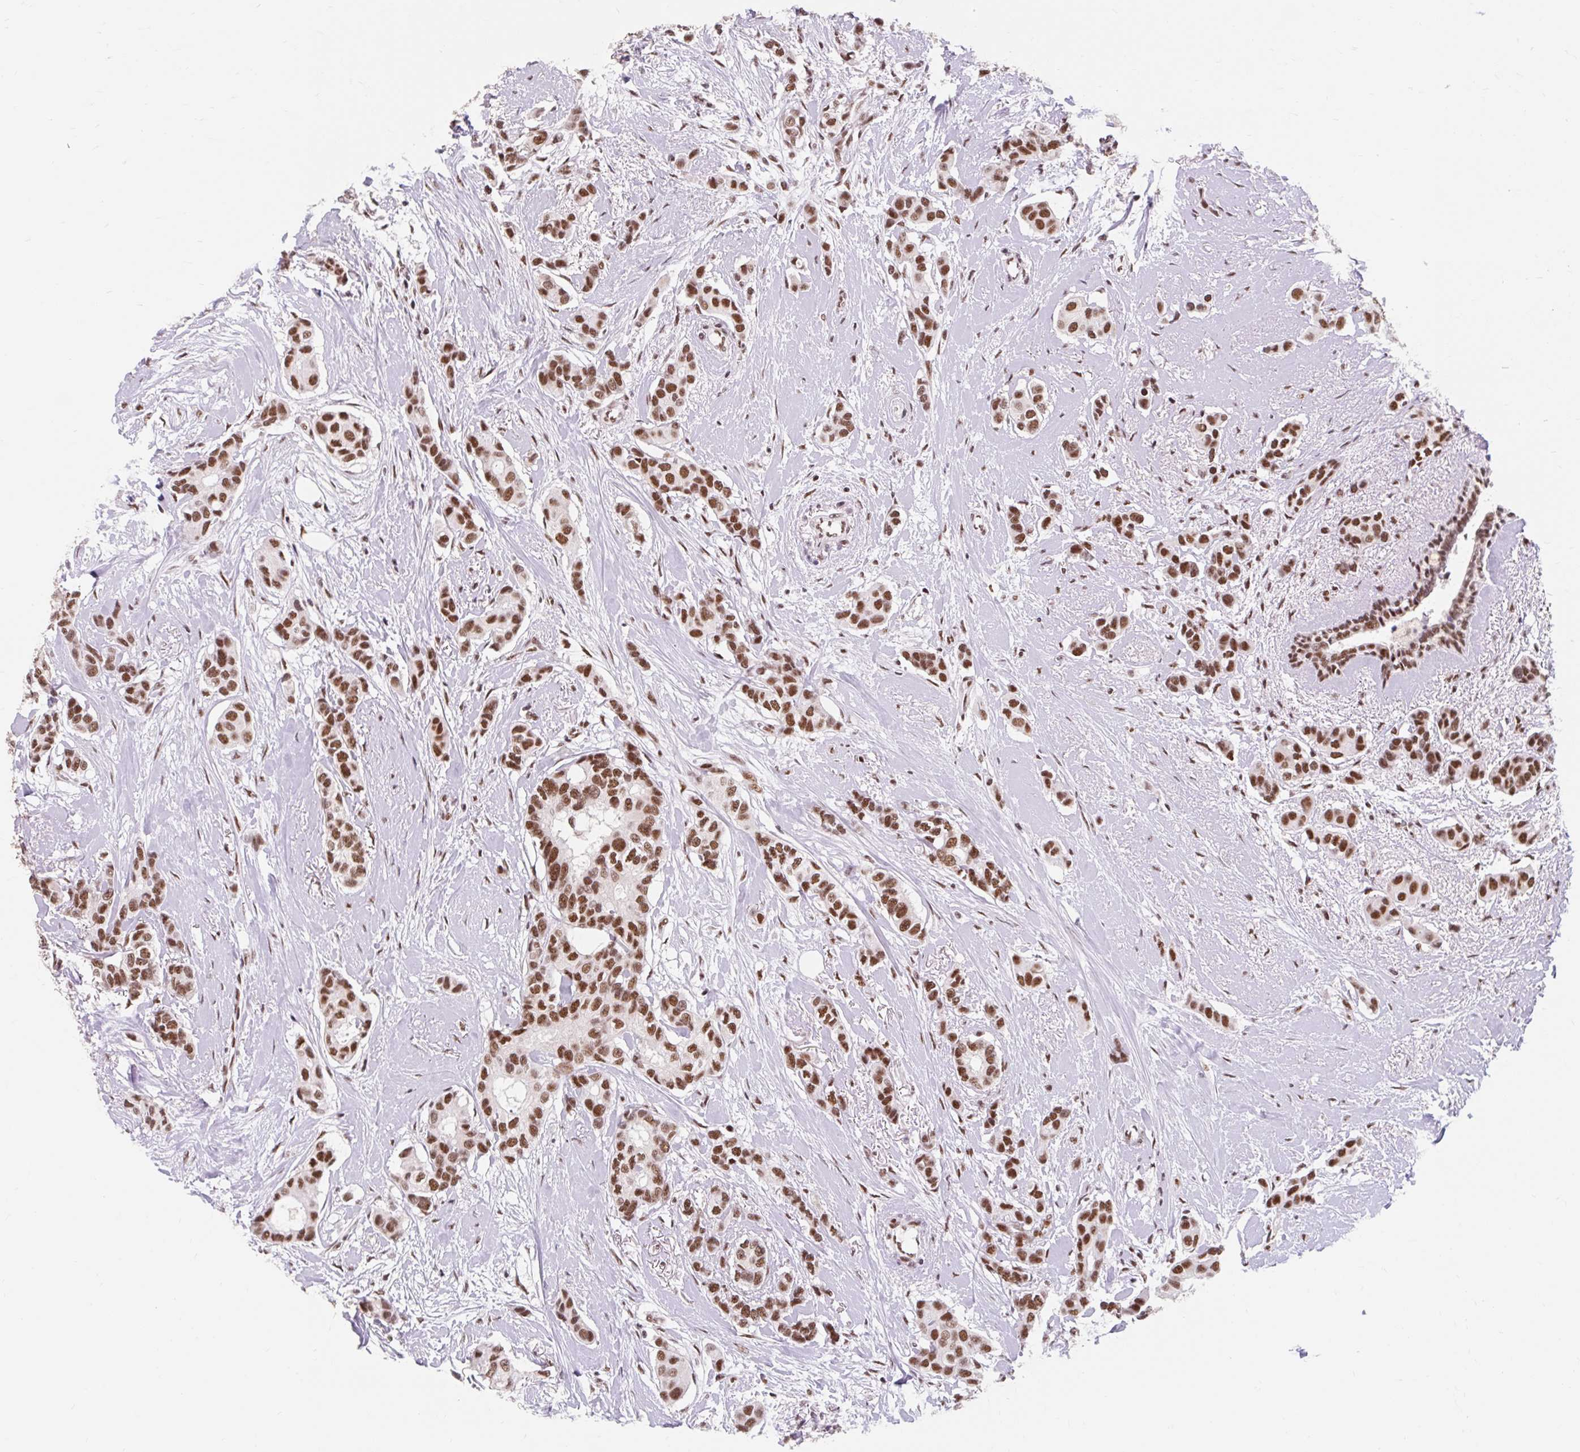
{"staining": {"intensity": "strong", "quantity": ">75%", "location": "nuclear"}, "tissue": "breast cancer", "cell_type": "Tumor cells", "image_type": "cancer", "snomed": [{"axis": "morphology", "description": "Duct carcinoma"}, {"axis": "topography", "description": "Breast"}], "caption": "Strong nuclear expression for a protein is identified in approximately >75% of tumor cells of breast cancer (infiltrating ductal carcinoma) using IHC.", "gene": "SRSF10", "patient": {"sex": "female", "age": 73}}